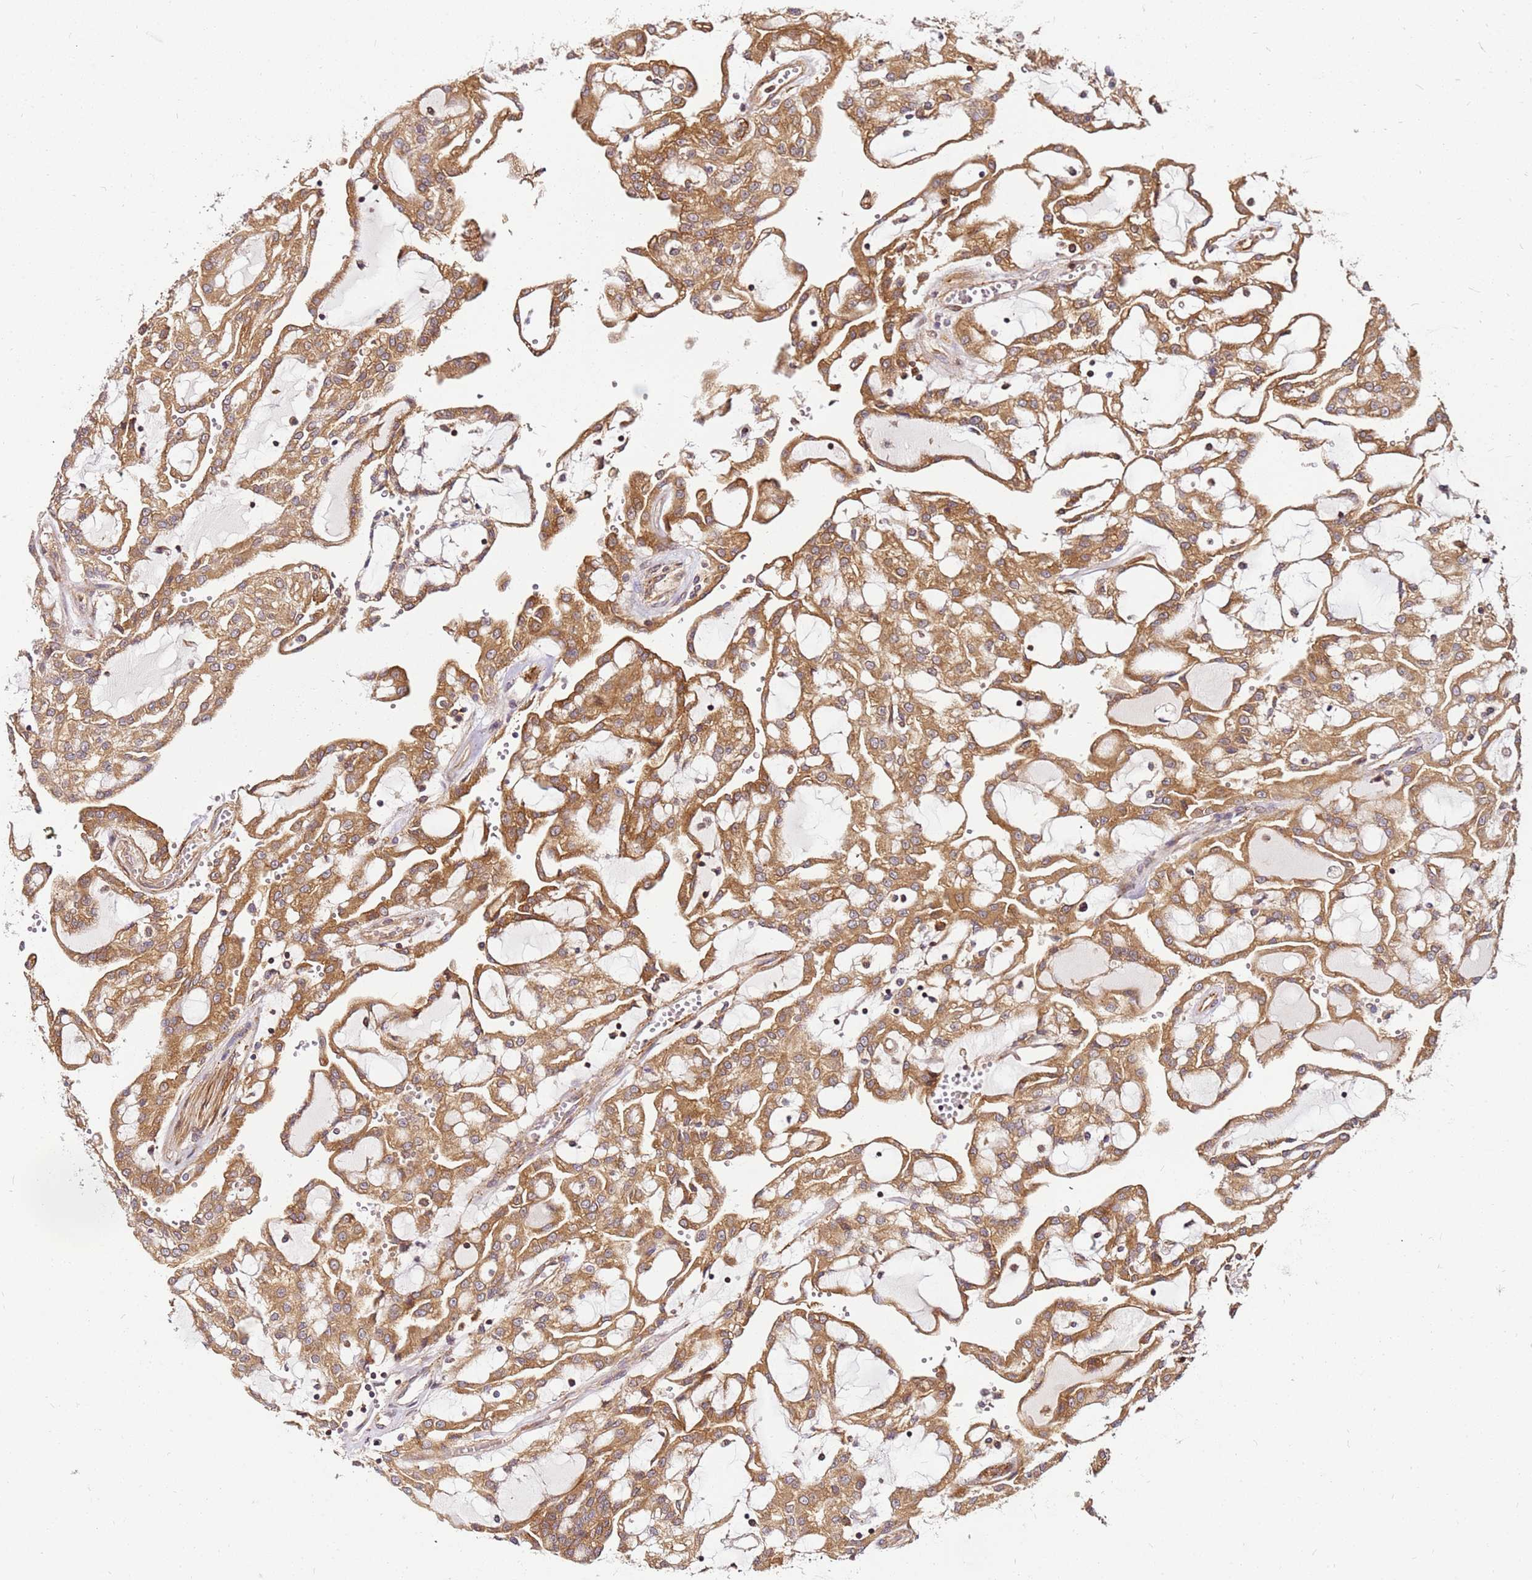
{"staining": {"intensity": "moderate", "quantity": ">75%", "location": "cytoplasmic/membranous"}, "tissue": "renal cancer", "cell_type": "Tumor cells", "image_type": "cancer", "snomed": [{"axis": "morphology", "description": "Adenocarcinoma, NOS"}, {"axis": "topography", "description": "Kidney"}], "caption": "DAB immunohistochemical staining of human renal adenocarcinoma reveals moderate cytoplasmic/membranous protein positivity in about >75% of tumor cells. The protein is stained brown, and the nuclei are stained in blue (DAB IHC with brightfield microscopy, high magnification).", "gene": "PIH1D1", "patient": {"sex": "male", "age": 63}}